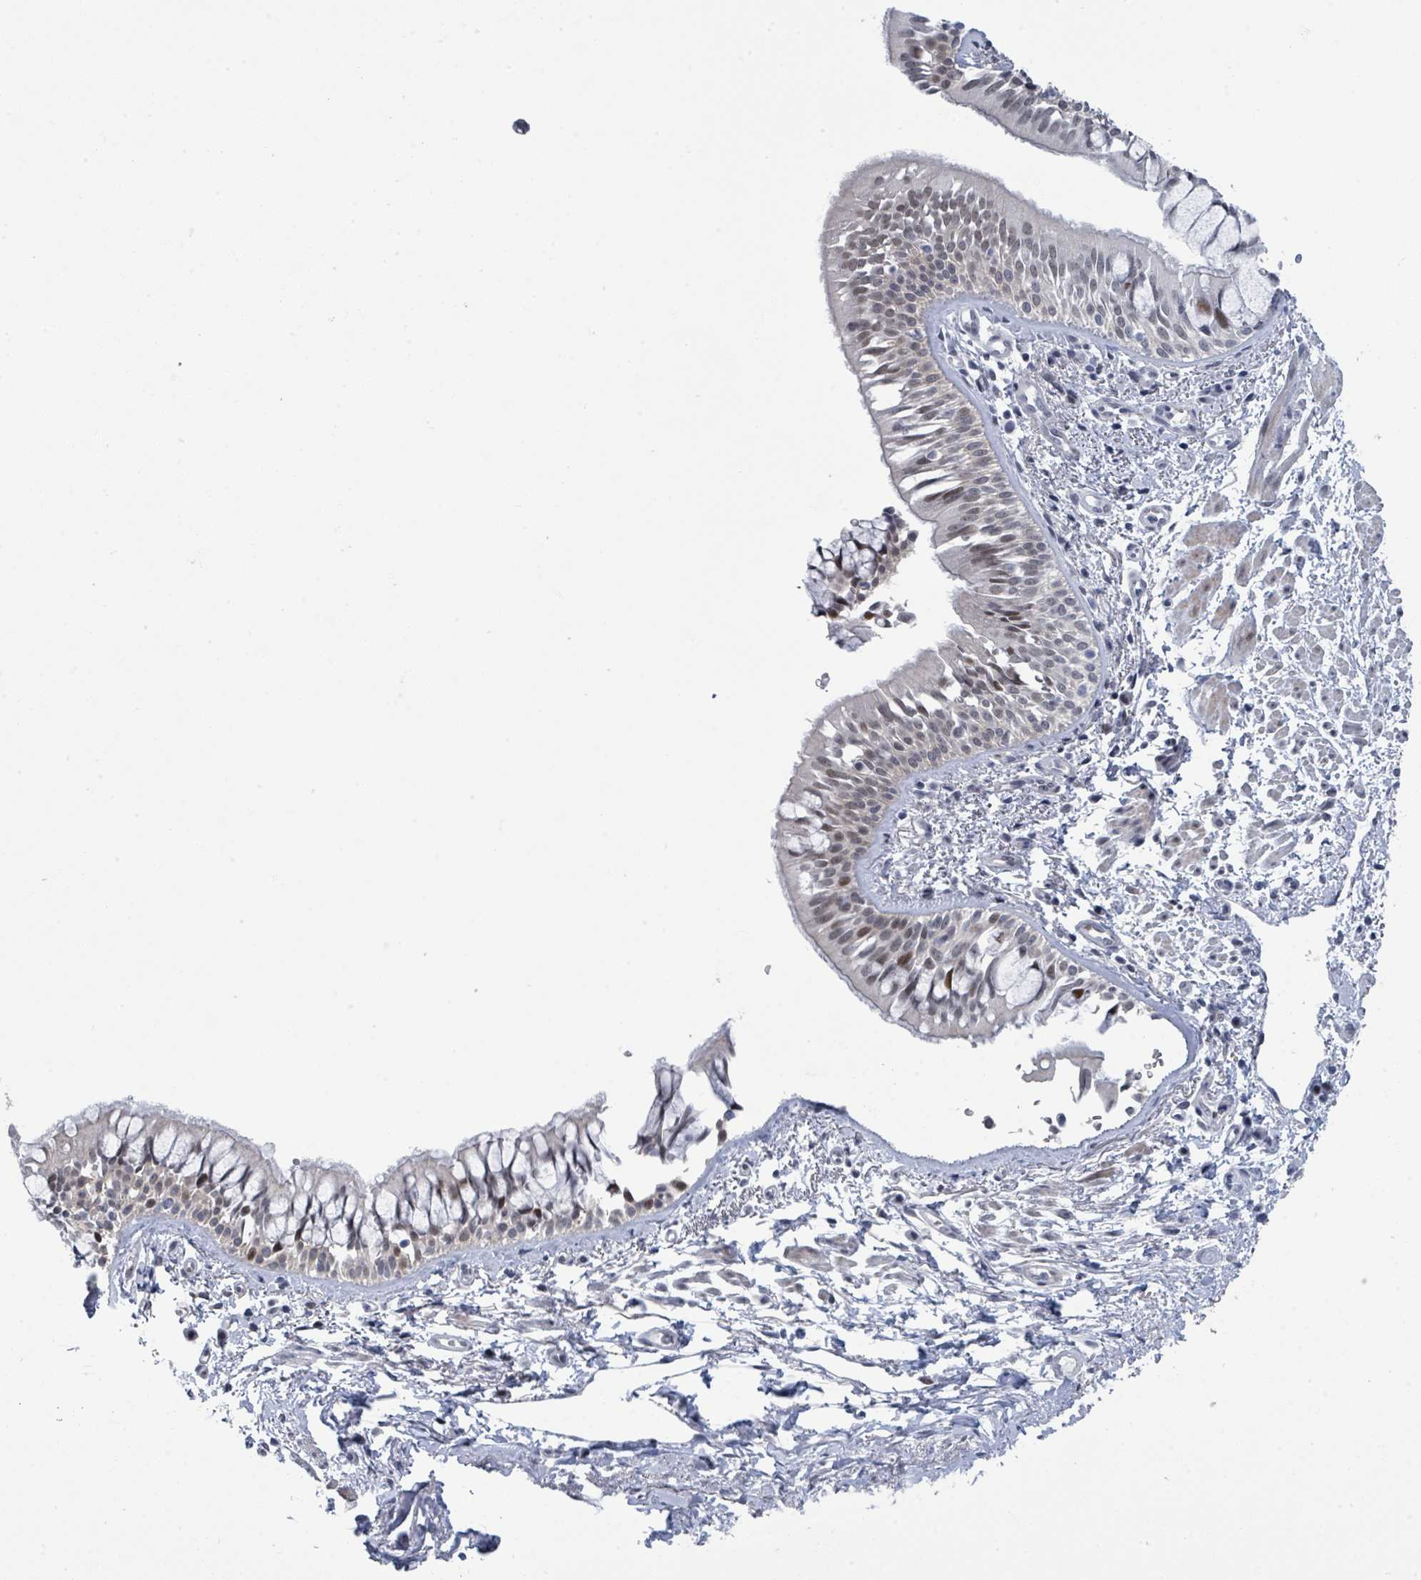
{"staining": {"intensity": "weak", "quantity": ">75%", "location": "nuclear"}, "tissue": "bronchus", "cell_type": "Respiratory epithelial cells", "image_type": "normal", "snomed": [{"axis": "morphology", "description": "Normal tissue, NOS"}, {"axis": "topography", "description": "Lymph node"}, {"axis": "topography", "description": "Cartilage tissue"}, {"axis": "topography", "description": "Bronchus"}], "caption": "Respiratory epithelial cells demonstrate weak nuclear expression in about >75% of cells in unremarkable bronchus. (DAB (3,3'-diaminobenzidine) = brown stain, brightfield microscopy at high magnification).", "gene": "CT45A10", "patient": {"sex": "female", "age": 70}}